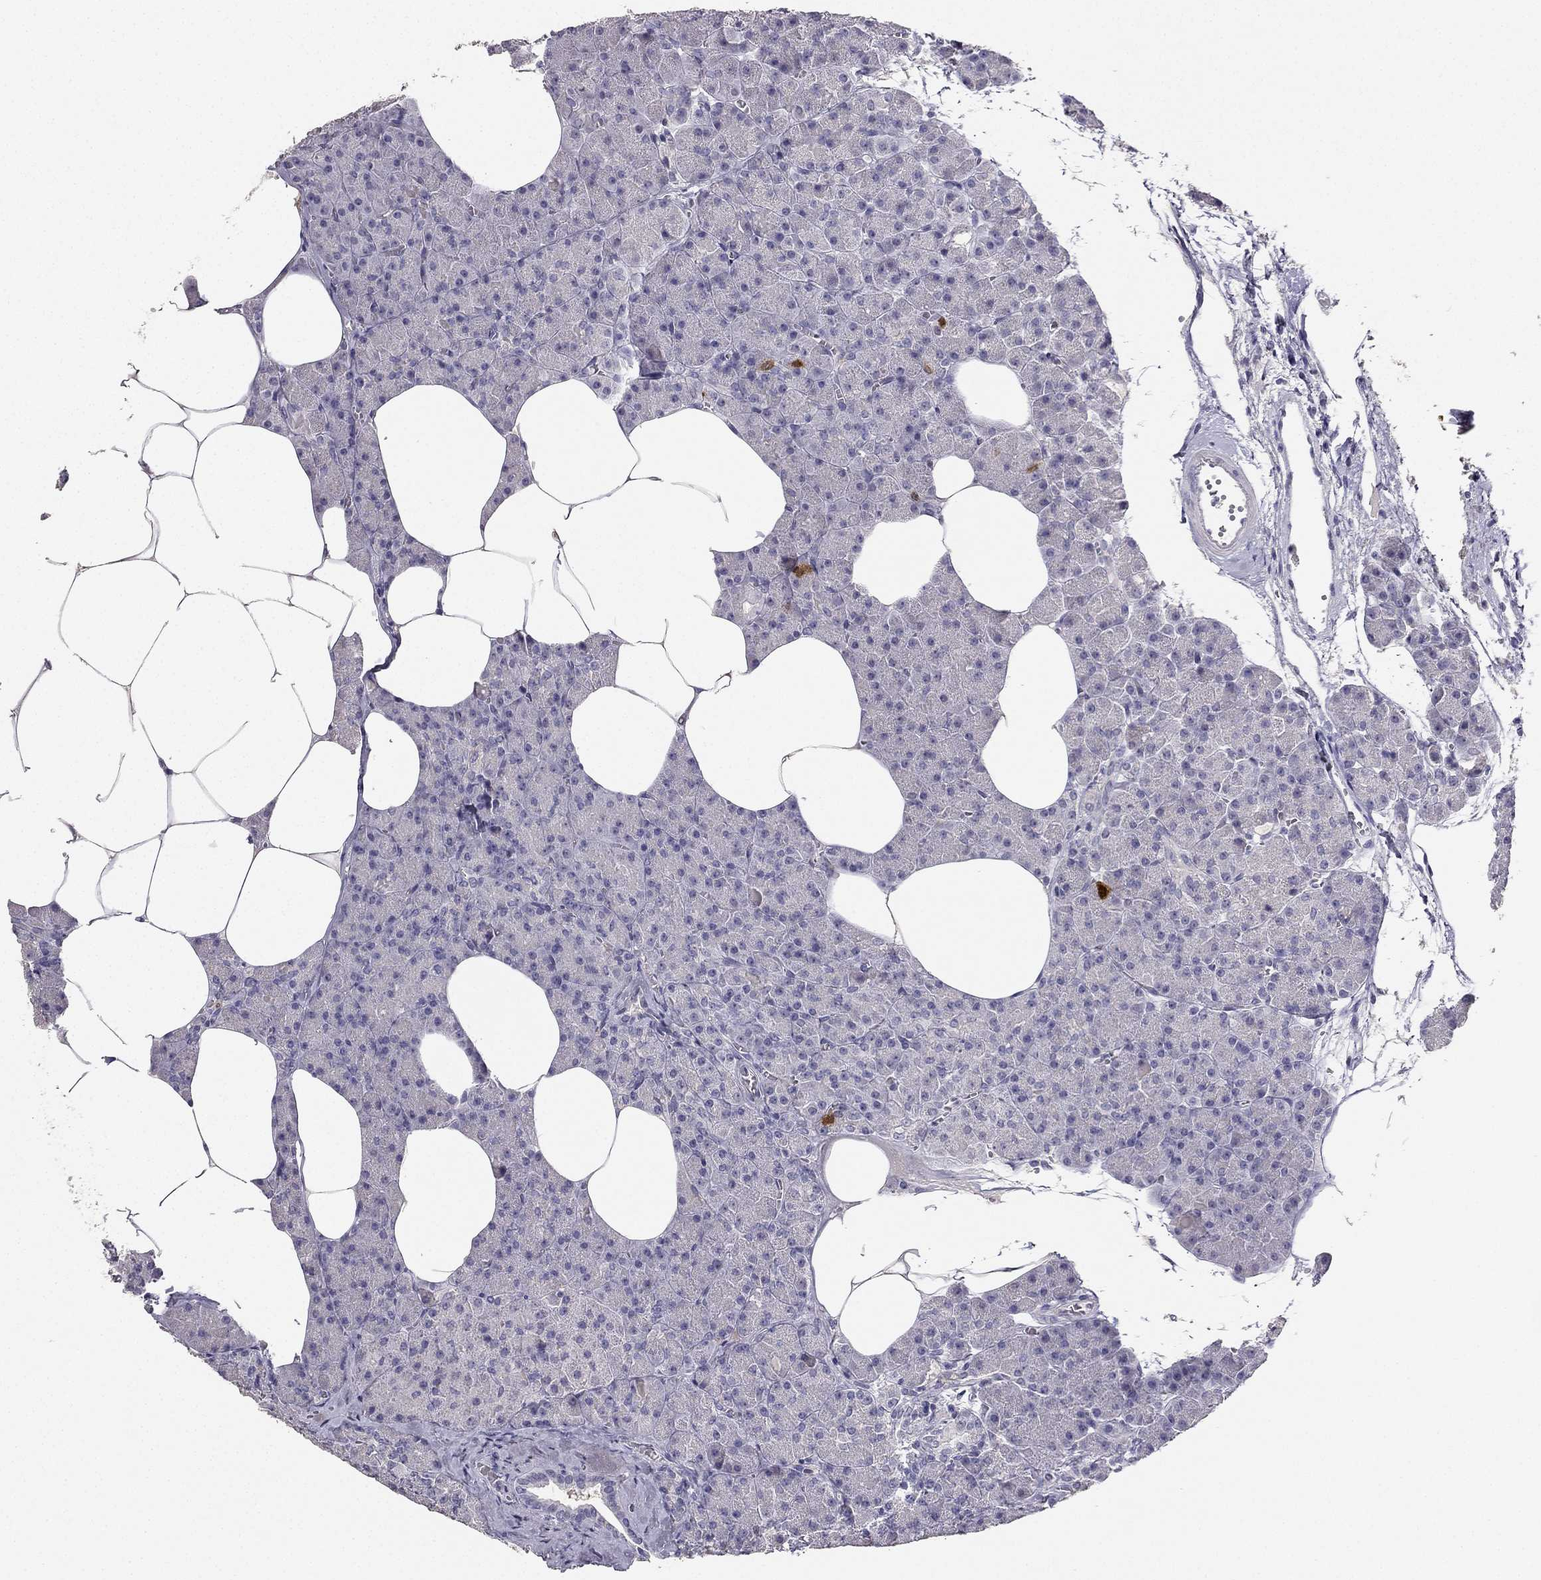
{"staining": {"intensity": "negative", "quantity": "none", "location": "none"}, "tissue": "pancreas", "cell_type": "Exocrine glandular cells", "image_type": "normal", "snomed": [{"axis": "morphology", "description": "Normal tissue, NOS"}, {"axis": "topography", "description": "Pancreas"}], "caption": "Normal pancreas was stained to show a protein in brown. There is no significant staining in exocrine glandular cells.", "gene": "CALB2", "patient": {"sex": "female", "age": 45}}